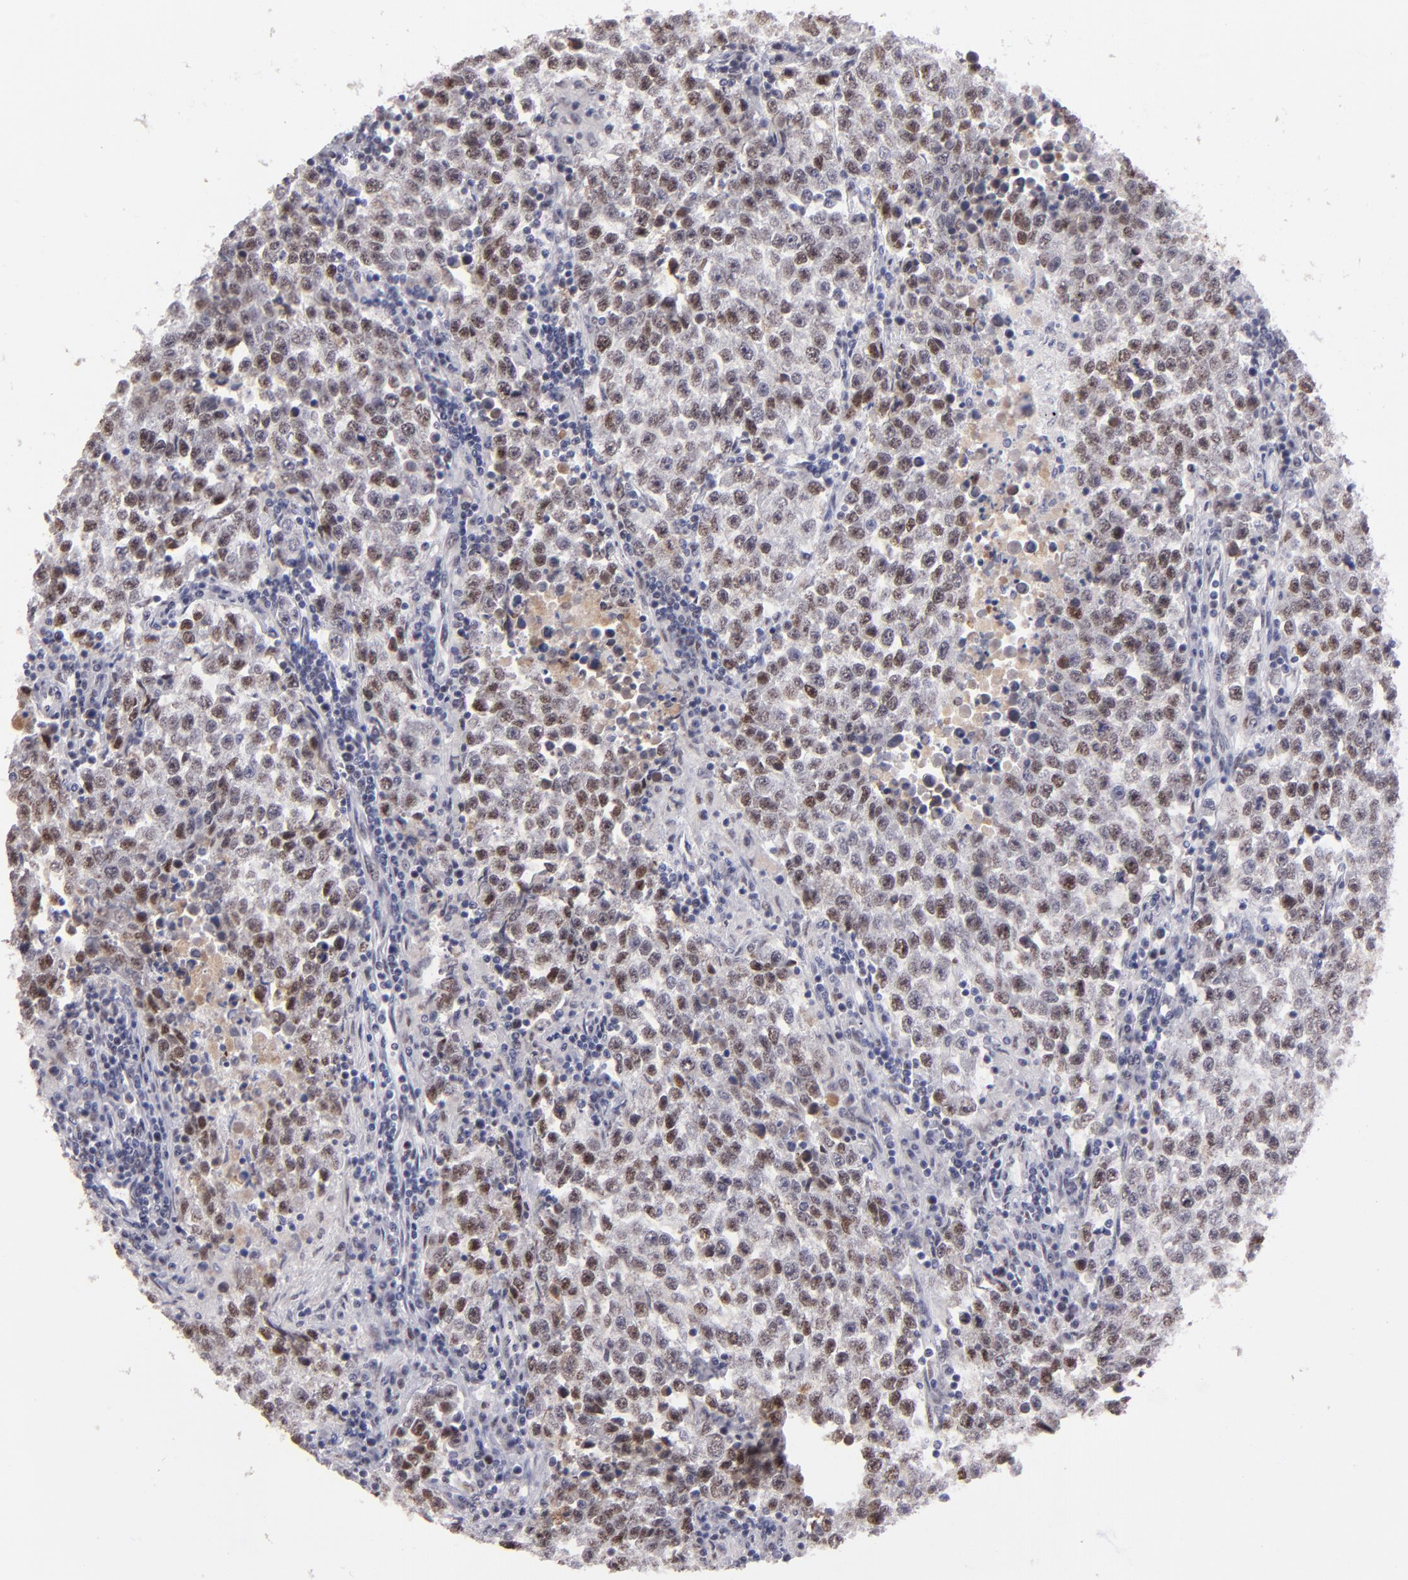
{"staining": {"intensity": "moderate", "quantity": ">75%", "location": "nuclear"}, "tissue": "testis cancer", "cell_type": "Tumor cells", "image_type": "cancer", "snomed": [{"axis": "morphology", "description": "Seminoma, NOS"}, {"axis": "topography", "description": "Testis"}], "caption": "Brown immunohistochemical staining in human seminoma (testis) exhibits moderate nuclear staining in approximately >75% of tumor cells.", "gene": "OTUB2", "patient": {"sex": "male", "age": 36}}